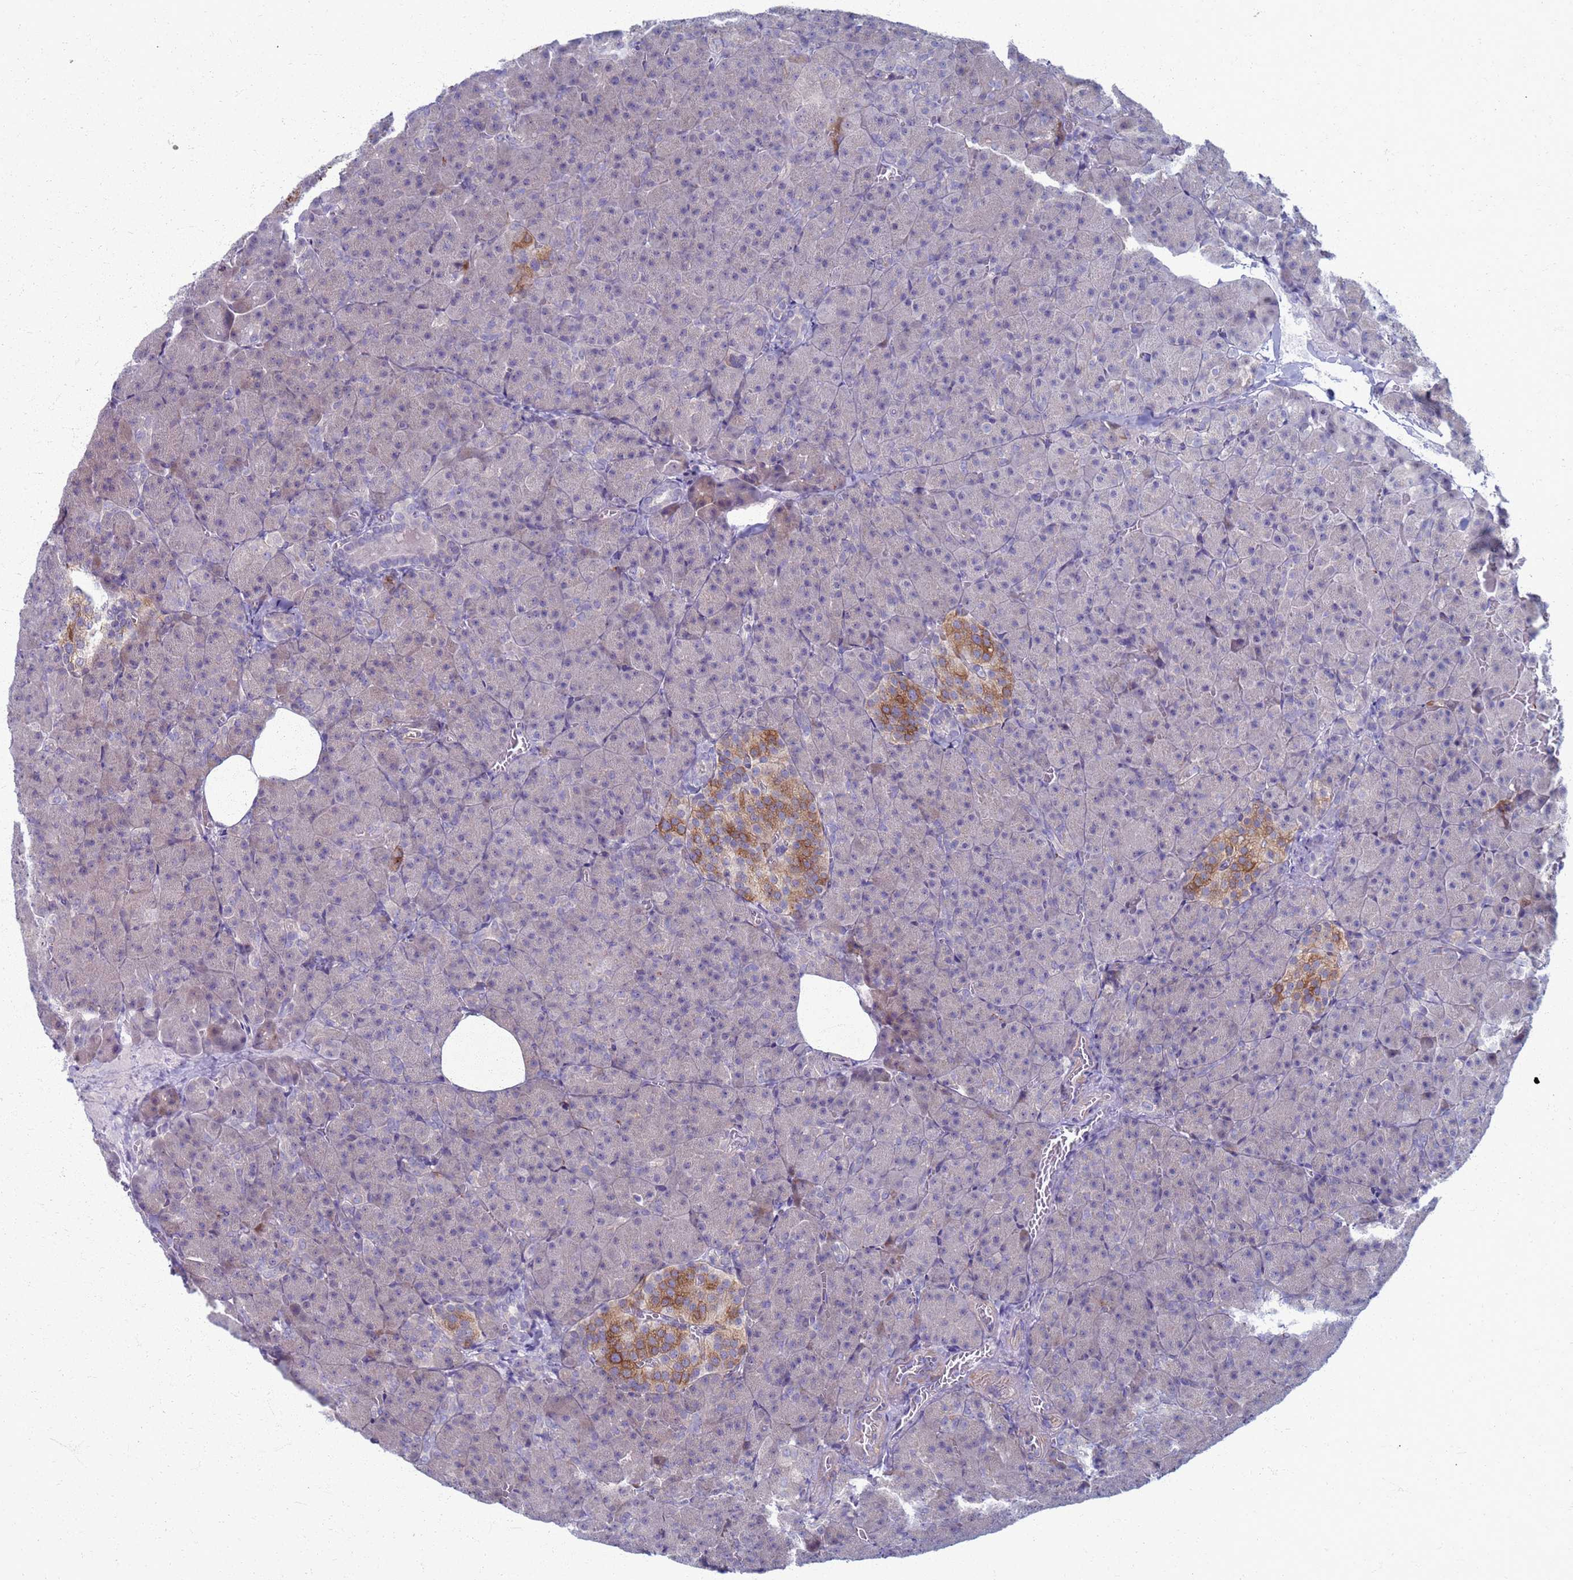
{"staining": {"intensity": "negative", "quantity": "none", "location": "none"}, "tissue": "pancreas", "cell_type": "Exocrine glandular cells", "image_type": "normal", "snomed": [{"axis": "morphology", "description": "Normal tissue, NOS"}, {"axis": "topography", "description": "Pancreas"}], "caption": "Immunohistochemistry histopathology image of normal pancreas: human pancreas stained with DAB (3,3'-diaminobenzidine) exhibits no significant protein staining in exocrine glandular cells. The staining was performed using DAB to visualize the protein expression in brown, while the nuclei were stained in blue with hematoxylin (Magnification: 20x).", "gene": "CLCA2", "patient": {"sex": "female", "age": 74}}